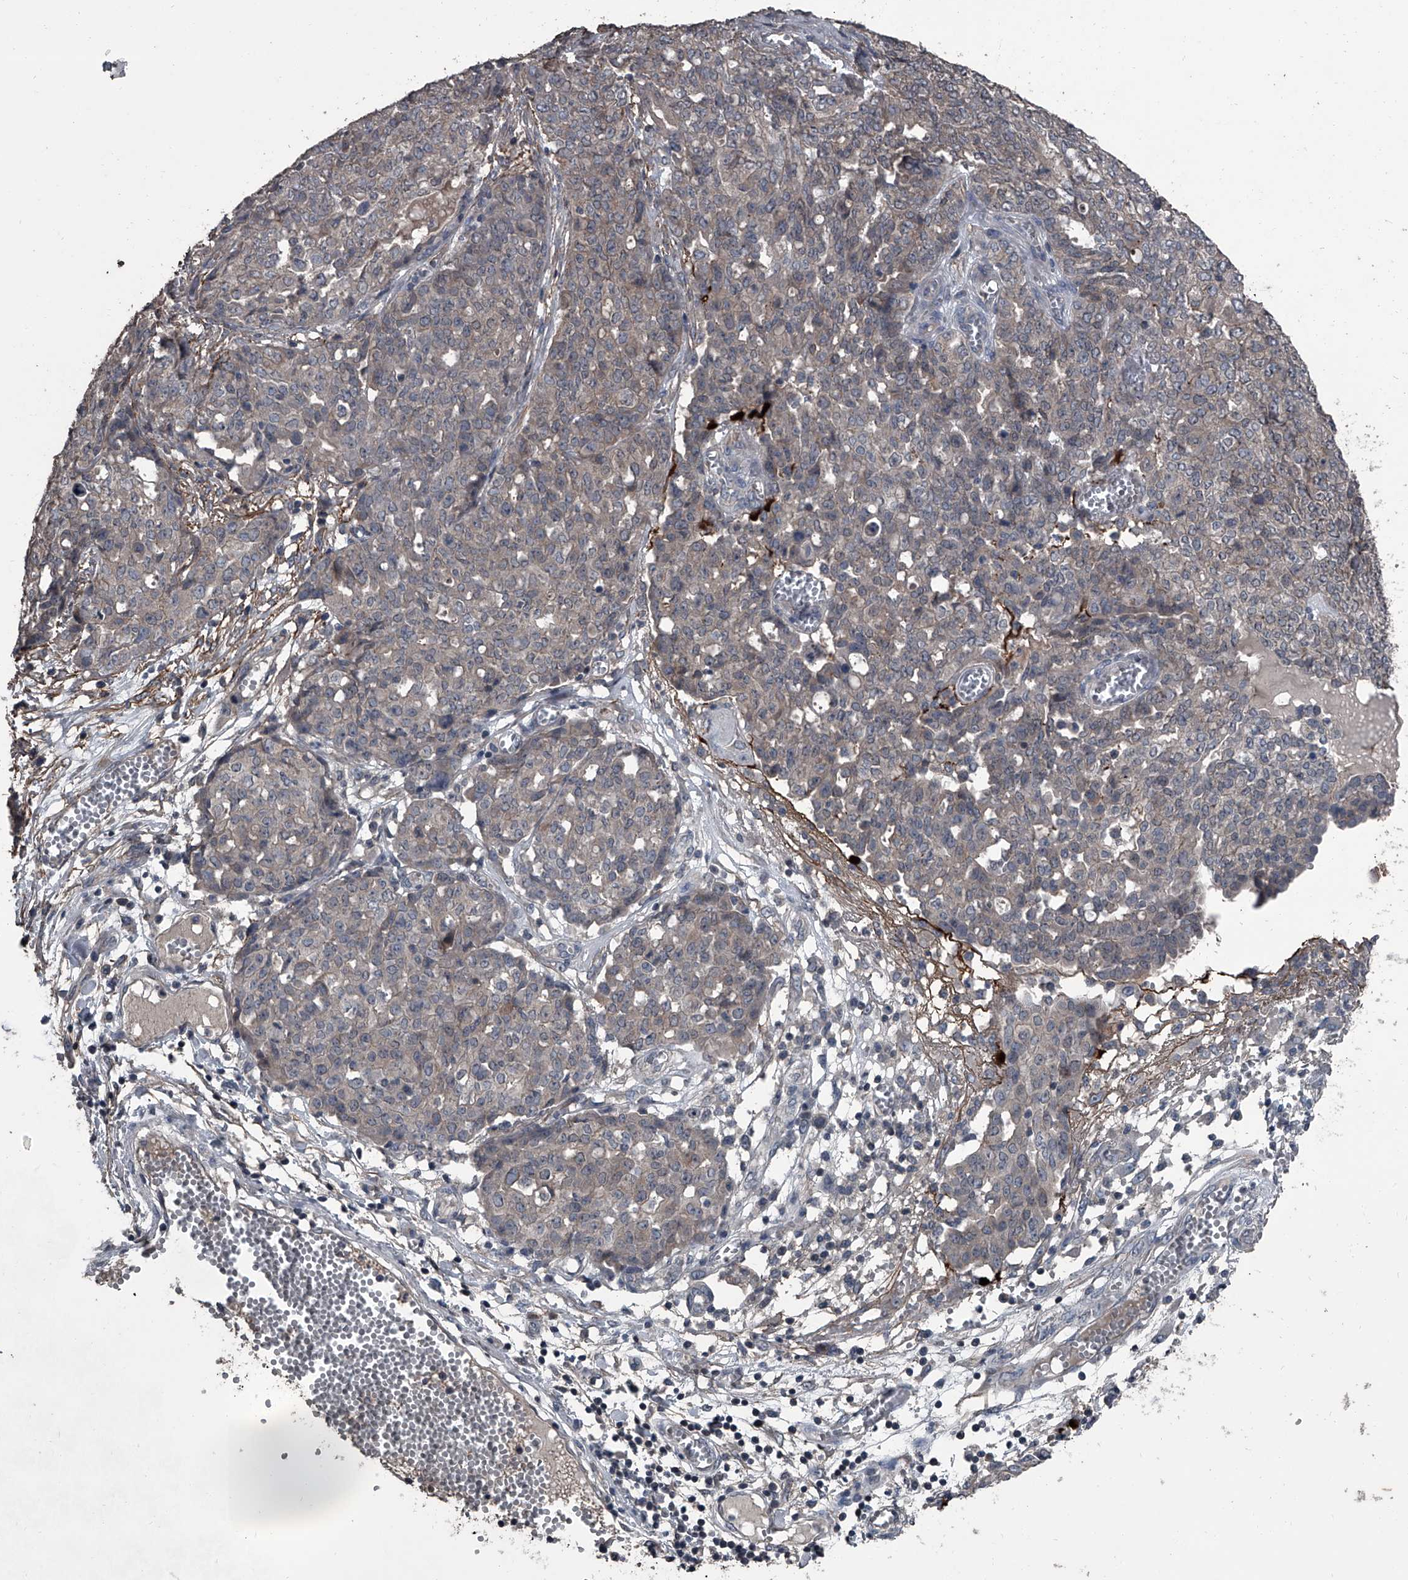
{"staining": {"intensity": "weak", "quantity": "<25%", "location": "cytoplasmic/membranous"}, "tissue": "ovarian cancer", "cell_type": "Tumor cells", "image_type": "cancer", "snomed": [{"axis": "morphology", "description": "Cystadenocarcinoma, serous, NOS"}, {"axis": "topography", "description": "Soft tissue"}, {"axis": "topography", "description": "Ovary"}], "caption": "Immunohistochemistry of ovarian cancer demonstrates no staining in tumor cells. Brightfield microscopy of immunohistochemistry stained with DAB (brown) and hematoxylin (blue), captured at high magnification.", "gene": "OARD1", "patient": {"sex": "female", "age": 57}}